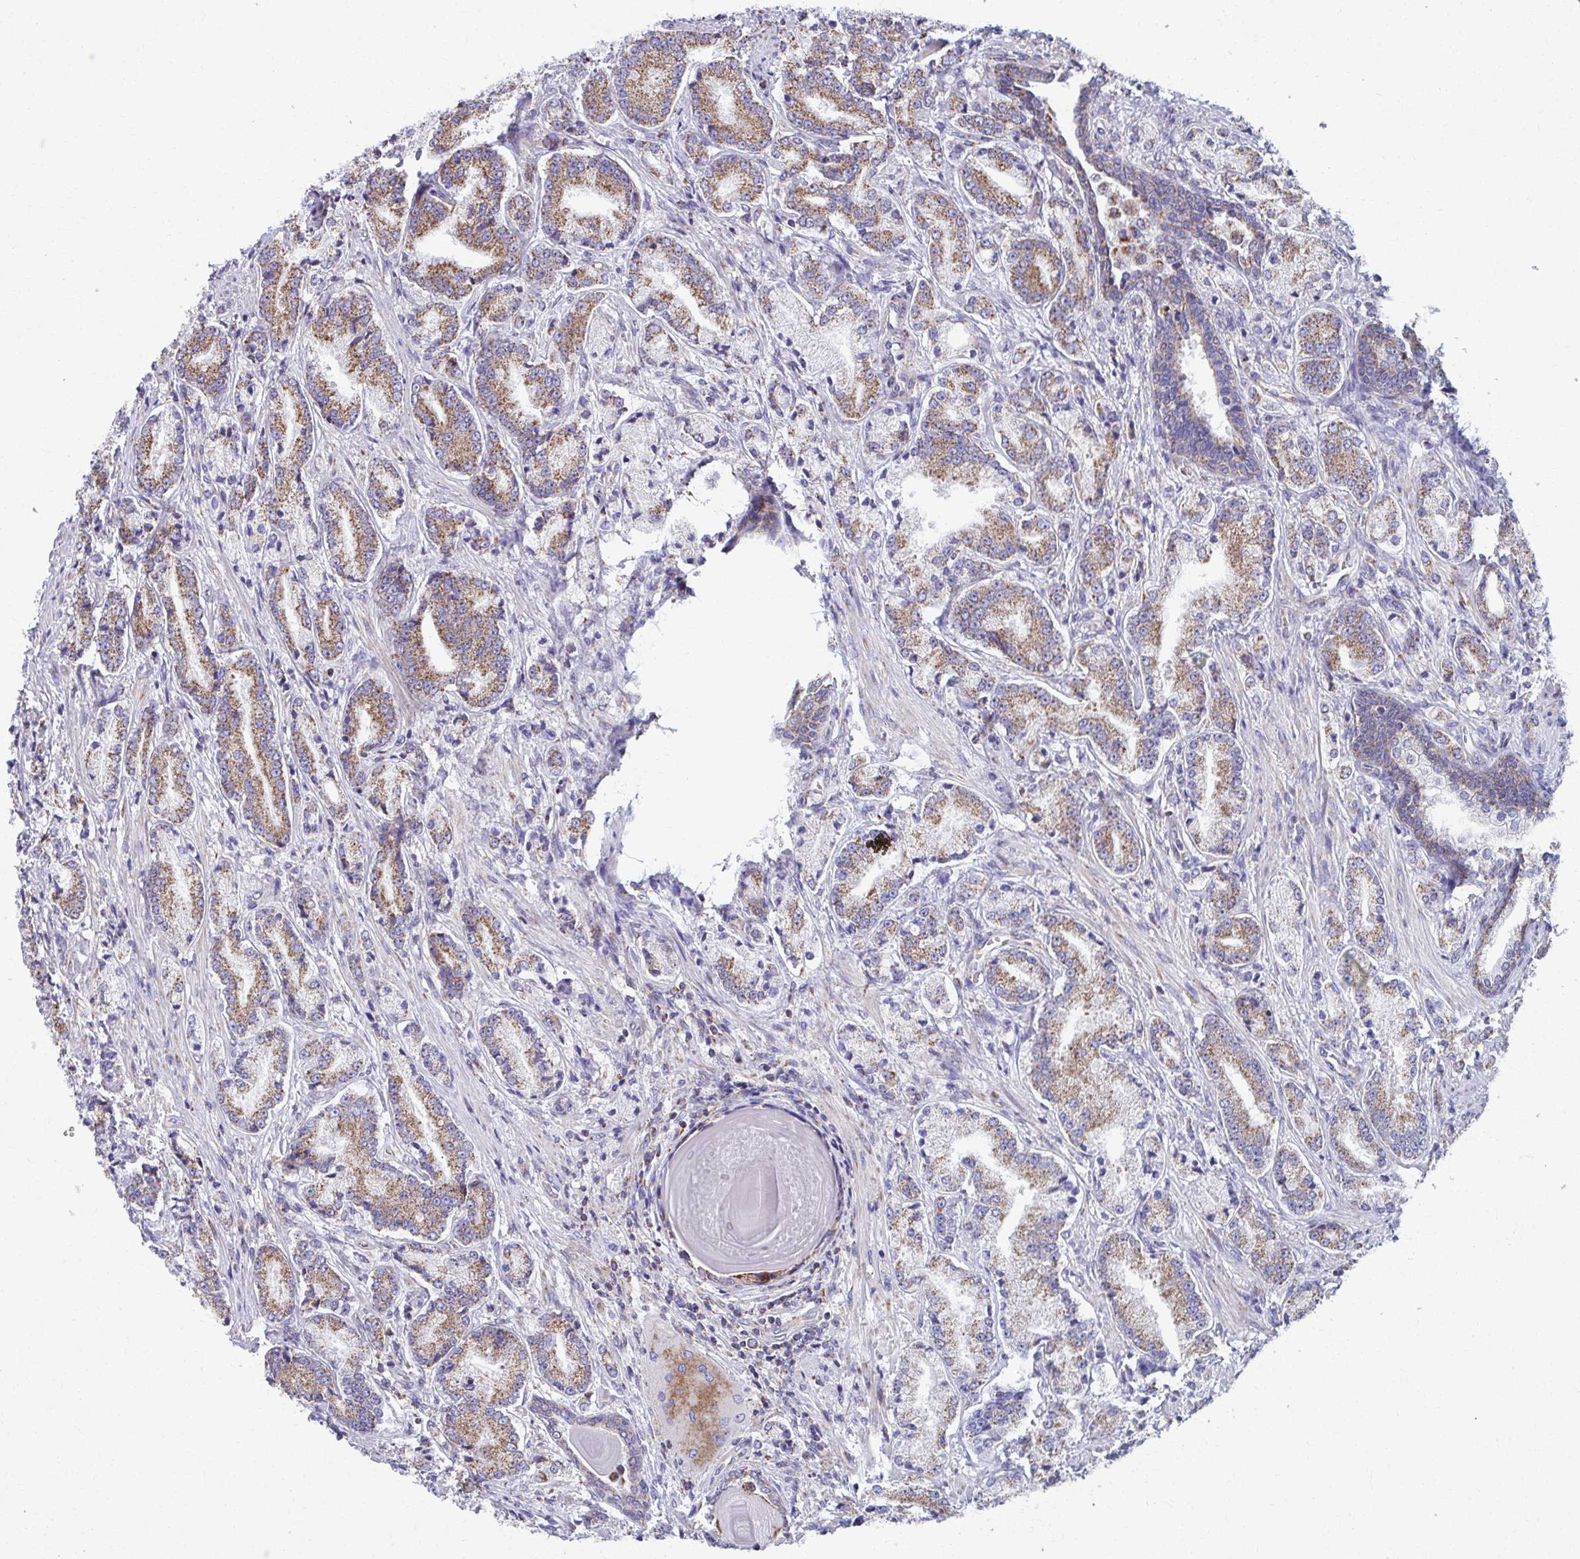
{"staining": {"intensity": "moderate", "quantity": ">75%", "location": "cytoplasmic/membranous"}, "tissue": "prostate cancer", "cell_type": "Tumor cells", "image_type": "cancer", "snomed": [{"axis": "morphology", "description": "Adenocarcinoma, High grade"}, {"axis": "topography", "description": "Prostate and seminal vesicle, NOS"}], "caption": "High-magnification brightfield microscopy of prostate cancer (high-grade adenocarcinoma) stained with DAB (brown) and counterstained with hematoxylin (blue). tumor cells exhibit moderate cytoplasmic/membranous staining is appreciated in about>75% of cells.", "gene": "RCC1L", "patient": {"sex": "male", "age": 61}}